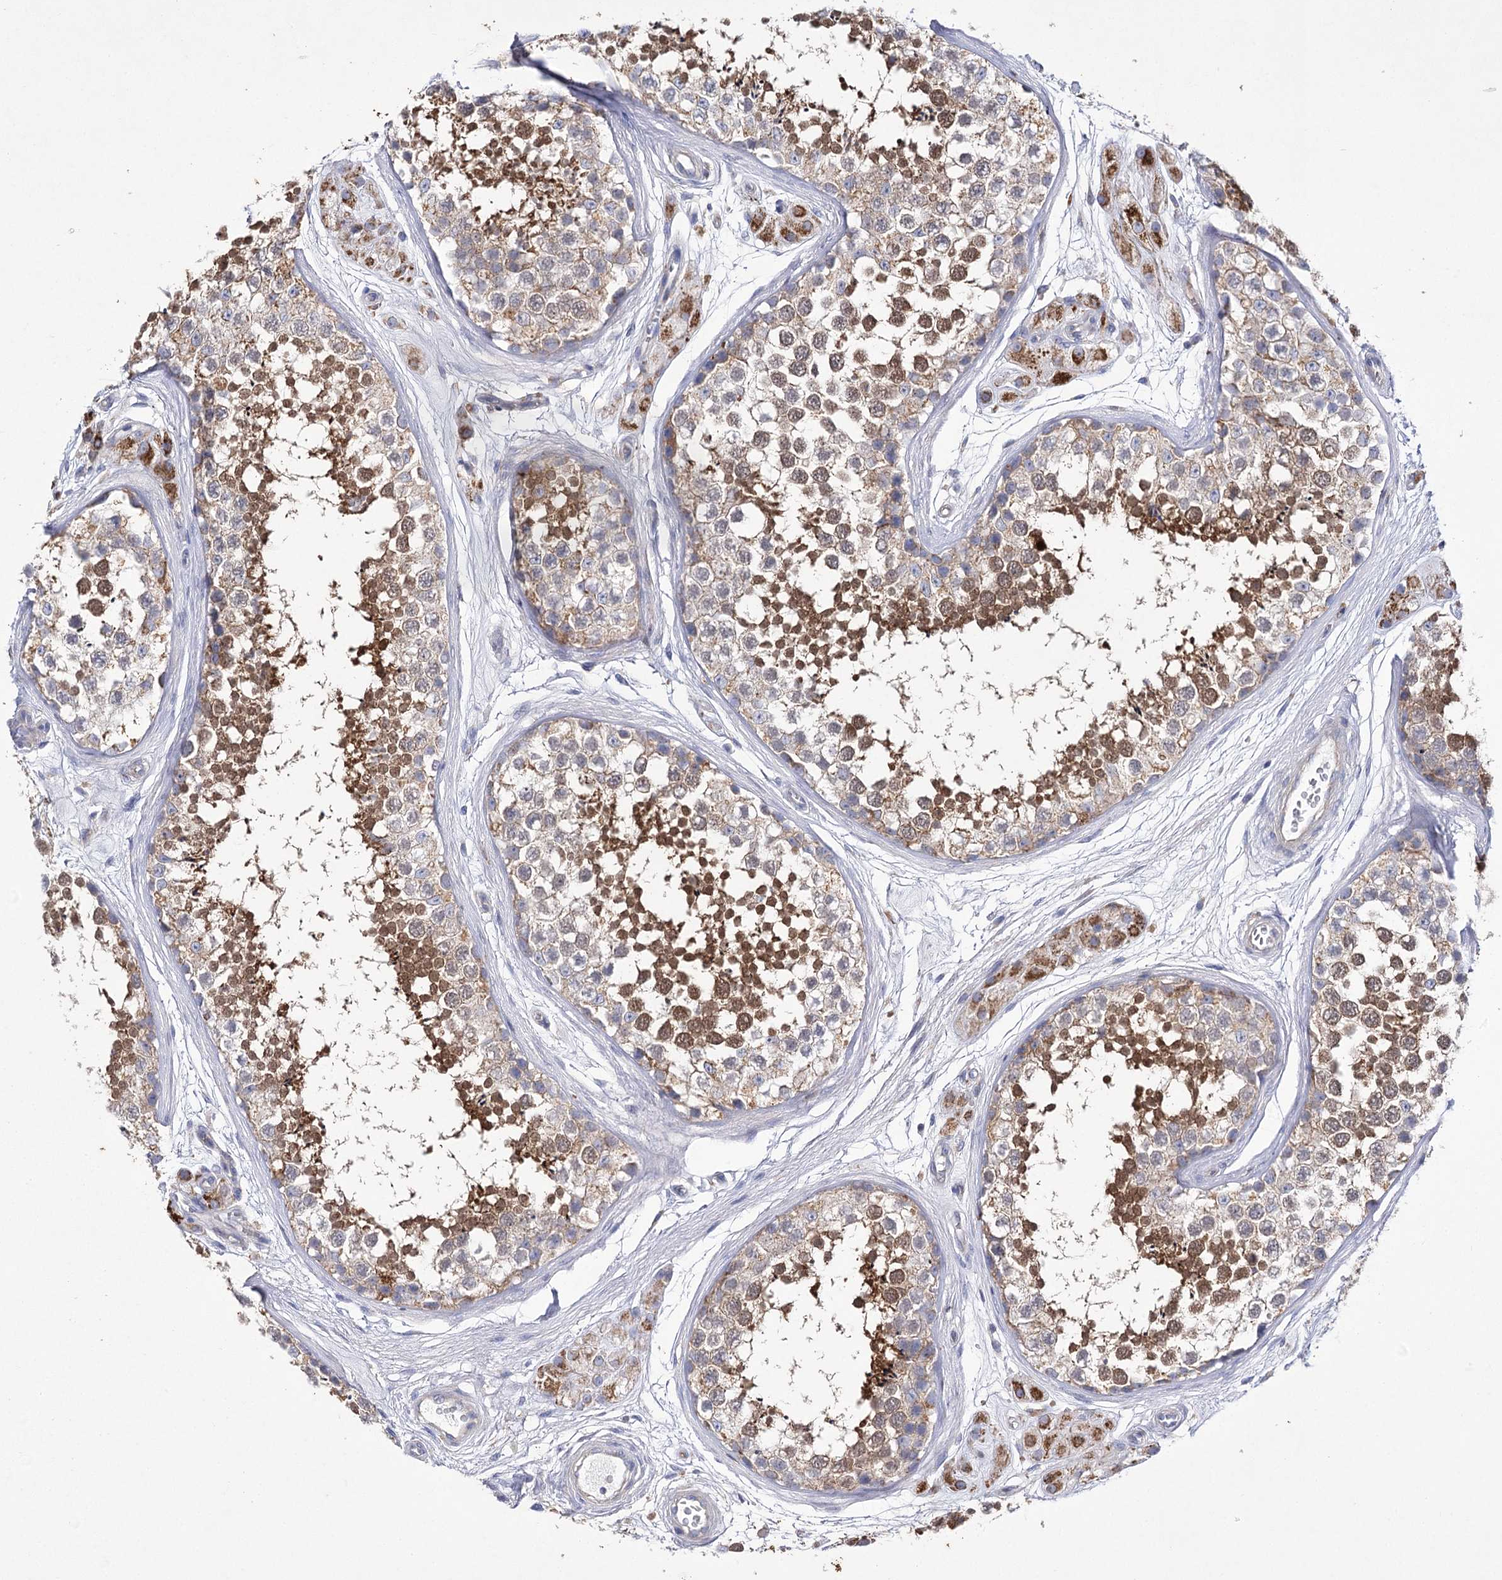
{"staining": {"intensity": "moderate", "quantity": "25%-75%", "location": "cytoplasmic/membranous"}, "tissue": "testis", "cell_type": "Cells in seminiferous ducts", "image_type": "normal", "snomed": [{"axis": "morphology", "description": "Normal tissue, NOS"}, {"axis": "topography", "description": "Testis"}], "caption": "DAB immunohistochemical staining of benign testis exhibits moderate cytoplasmic/membranous protein expression in approximately 25%-75% of cells in seminiferous ducts.", "gene": "COX15", "patient": {"sex": "male", "age": 56}}